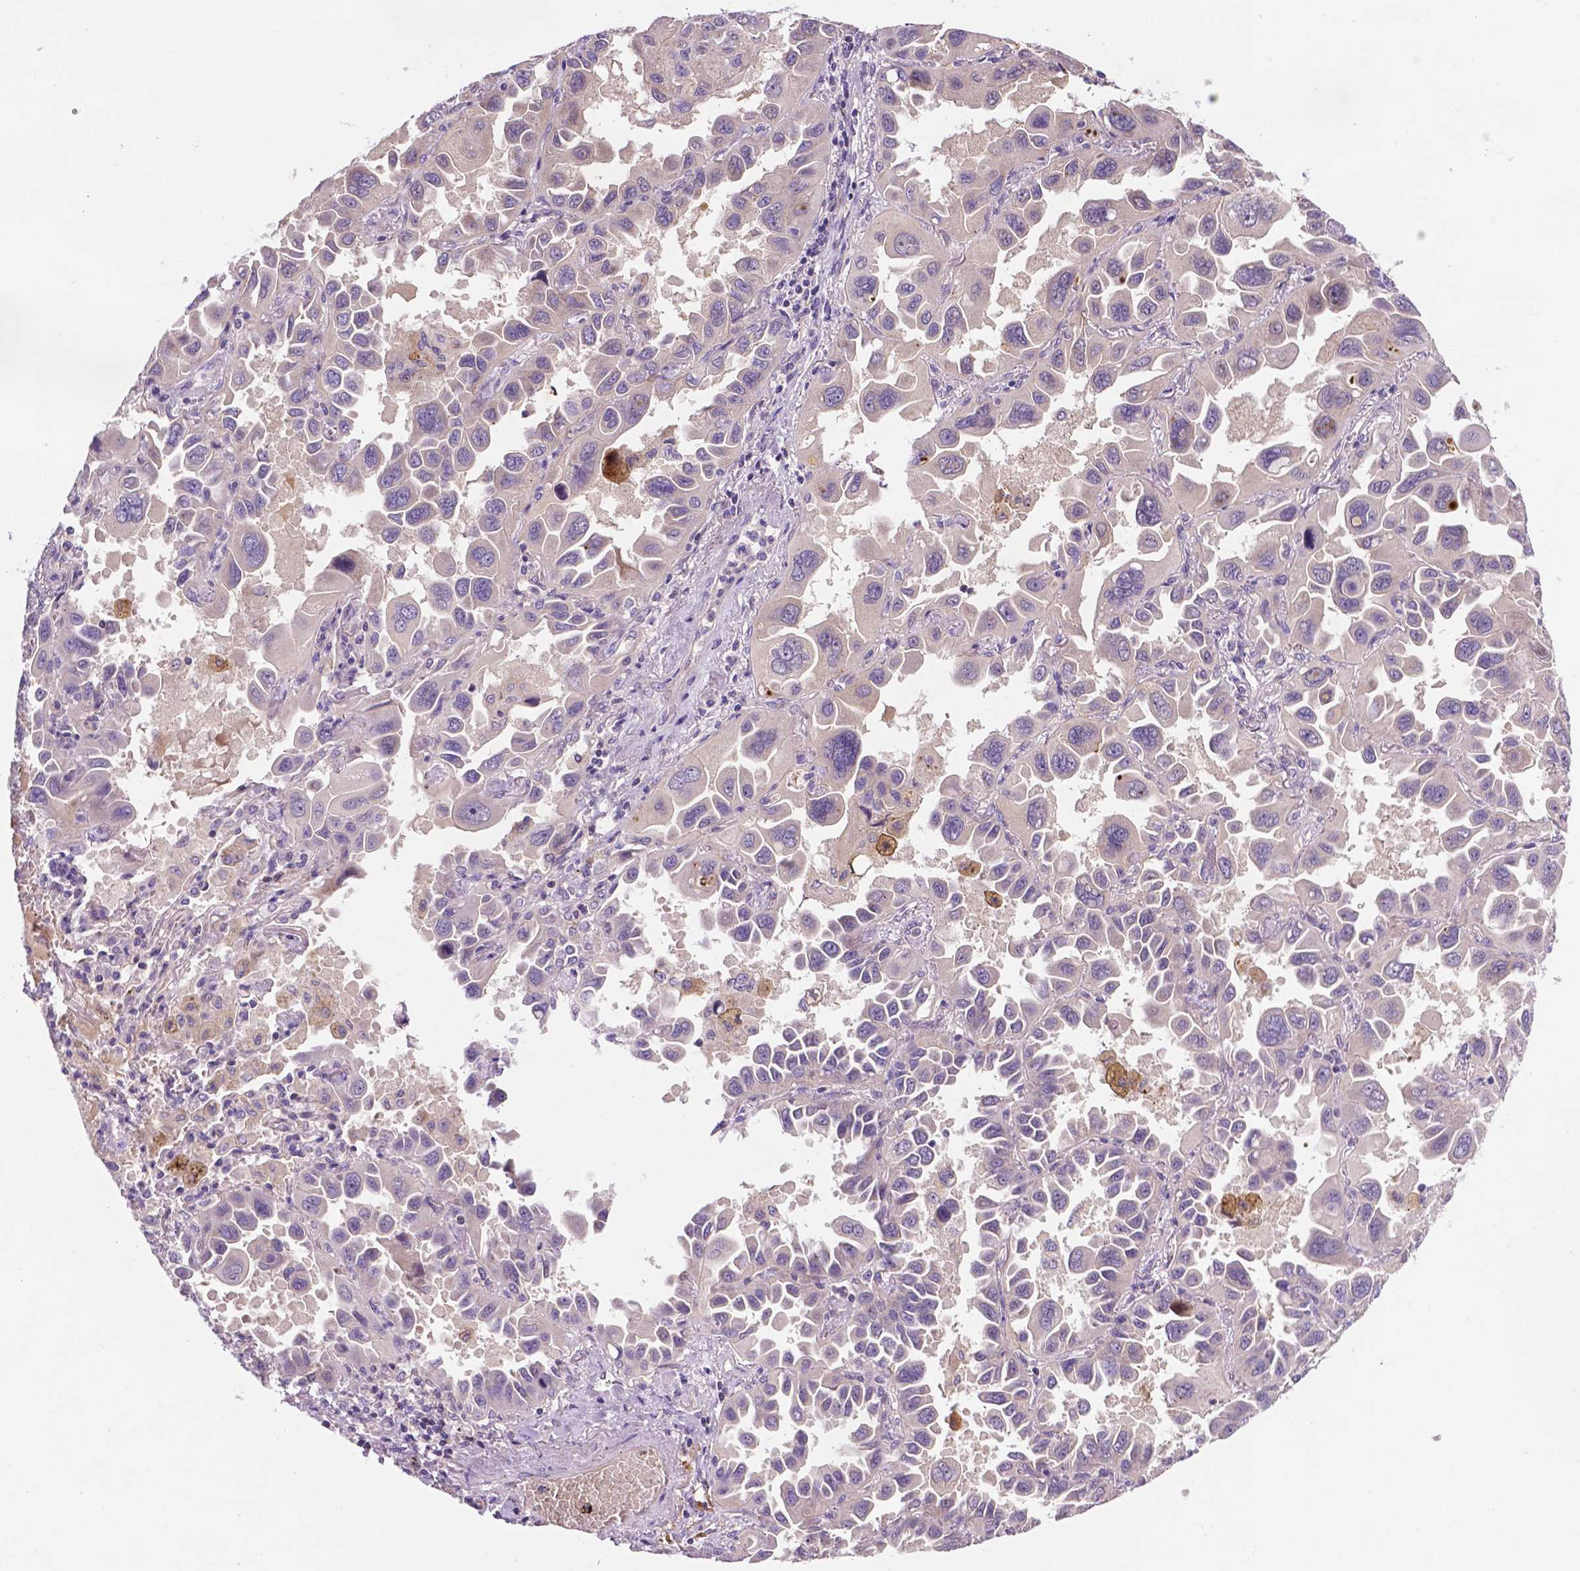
{"staining": {"intensity": "negative", "quantity": "none", "location": "none"}, "tissue": "lung cancer", "cell_type": "Tumor cells", "image_type": "cancer", "snomed": [{"axis": "morphology", "description": "Adenocarcinoma, NOS"}, {"axis": "topography", "description": "Lung"}], "caption": "The image exhibits no staining of tumor cells in adenocarcinoma (lung).", "gene": "TM4SF20", "patient": {"sex": "male", "age": 64}}